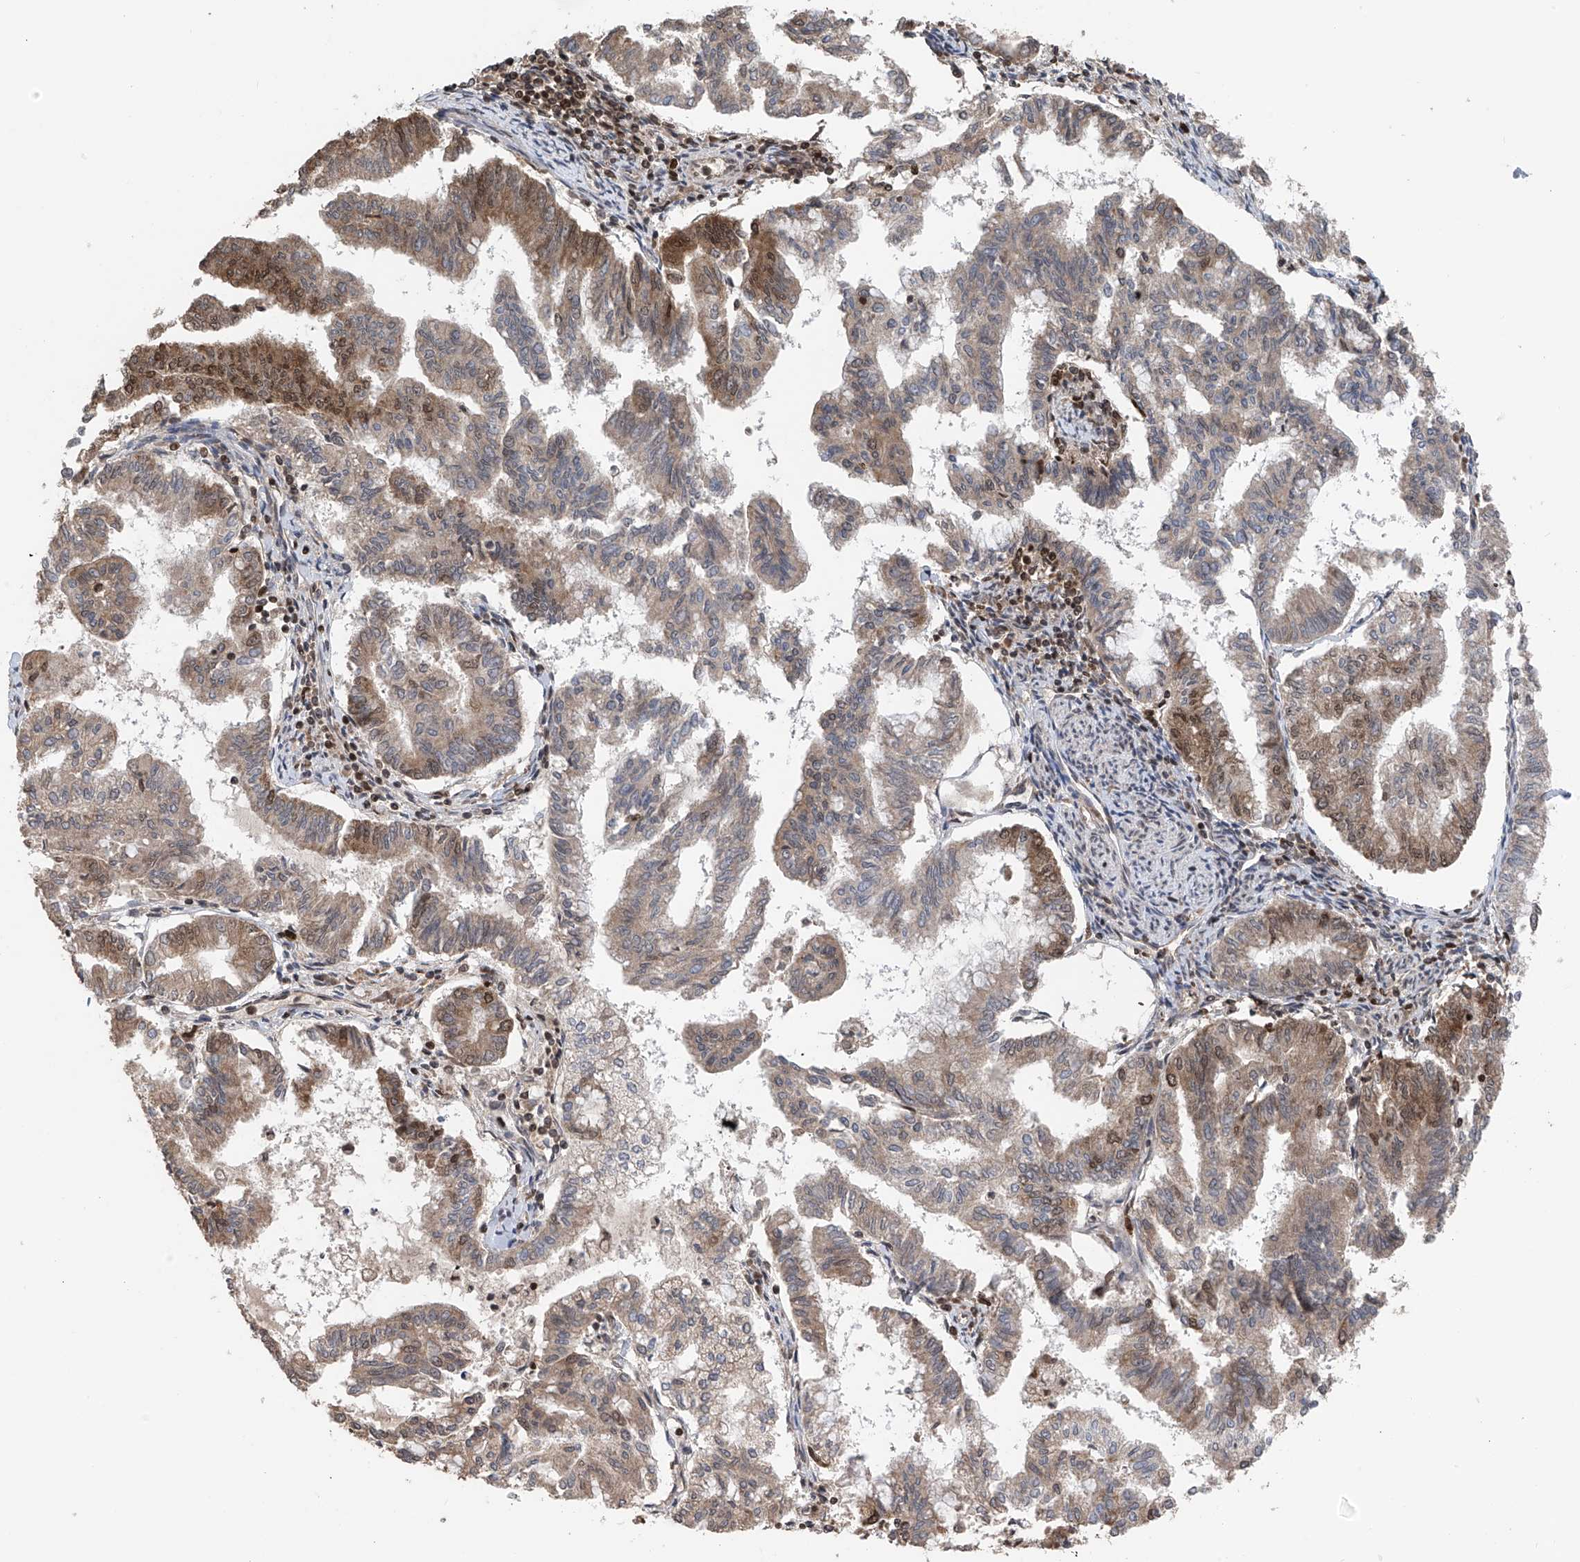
{"staining": {"intensity": "moderate", "quantity": "25%-75%", "location": "cytoplasmic/membranous,nuclear"}, "tissue": "endometrial cancer", "cell_type": "Tumor cells", "image_type": "cancer", "snomed": [{"axis": "morphology", "description": "Adenocarcinoma, NOS"}, {"axis": "topography", "description": "Endometrium"}], "caption": "Brown immunohistochemical staining in human endometrial cancer (adenocarcinoma) reveals moderate cytoplasmic/membranous and nuclear staining in about 25%-75% of tumor cells. (IHC, brightfield microscopy, high magnification).", "gene": "DNAJC9", "patient": {"sex": "female", "age": 79}}